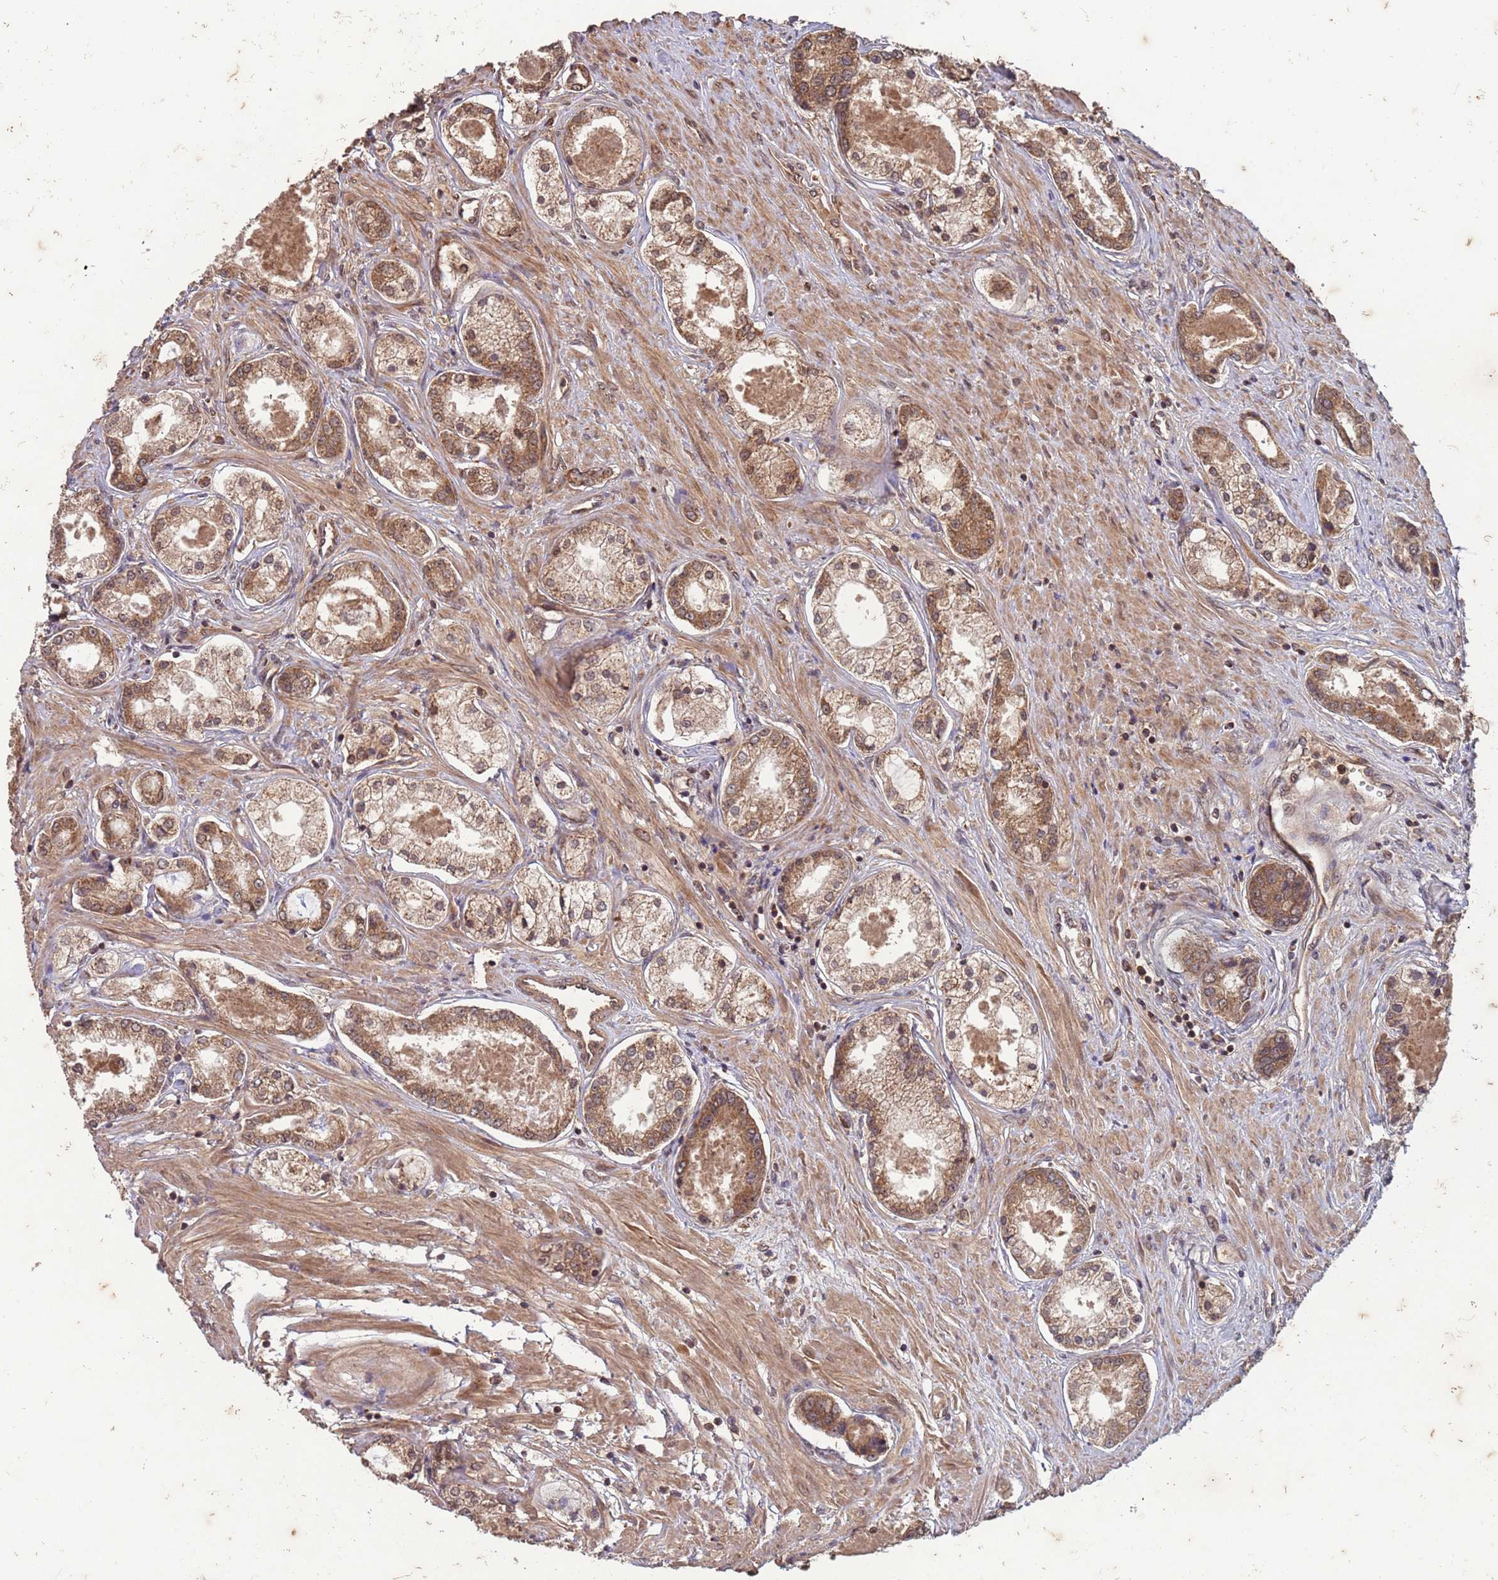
{"staining": {"intensity": "moderate", "quantity": ">75%", "location": "cytoplasmic/membranous"}, "tissue": "prostate cancer", "cell_type": "Tumor cells", "image_type": "cancer", "snomed": [{"axis": "morphology", "description": "Adenocarcinoma, Low grade"}, {"axis": "topography", "description": "Prostate"}], "caption": "Immunohistochemistry of human prostate low-grade adenocarcinoma reveals medium levels of moderate cytoplasmic/membranous positivity in approximately >75% of tumor cells. Using DAB (brown) and hematoxylin (blue) stains, captured at high magnification using brightfield microscopy.", "gene": "ERI1", "patient": {"sex": "male", "age": 68}}